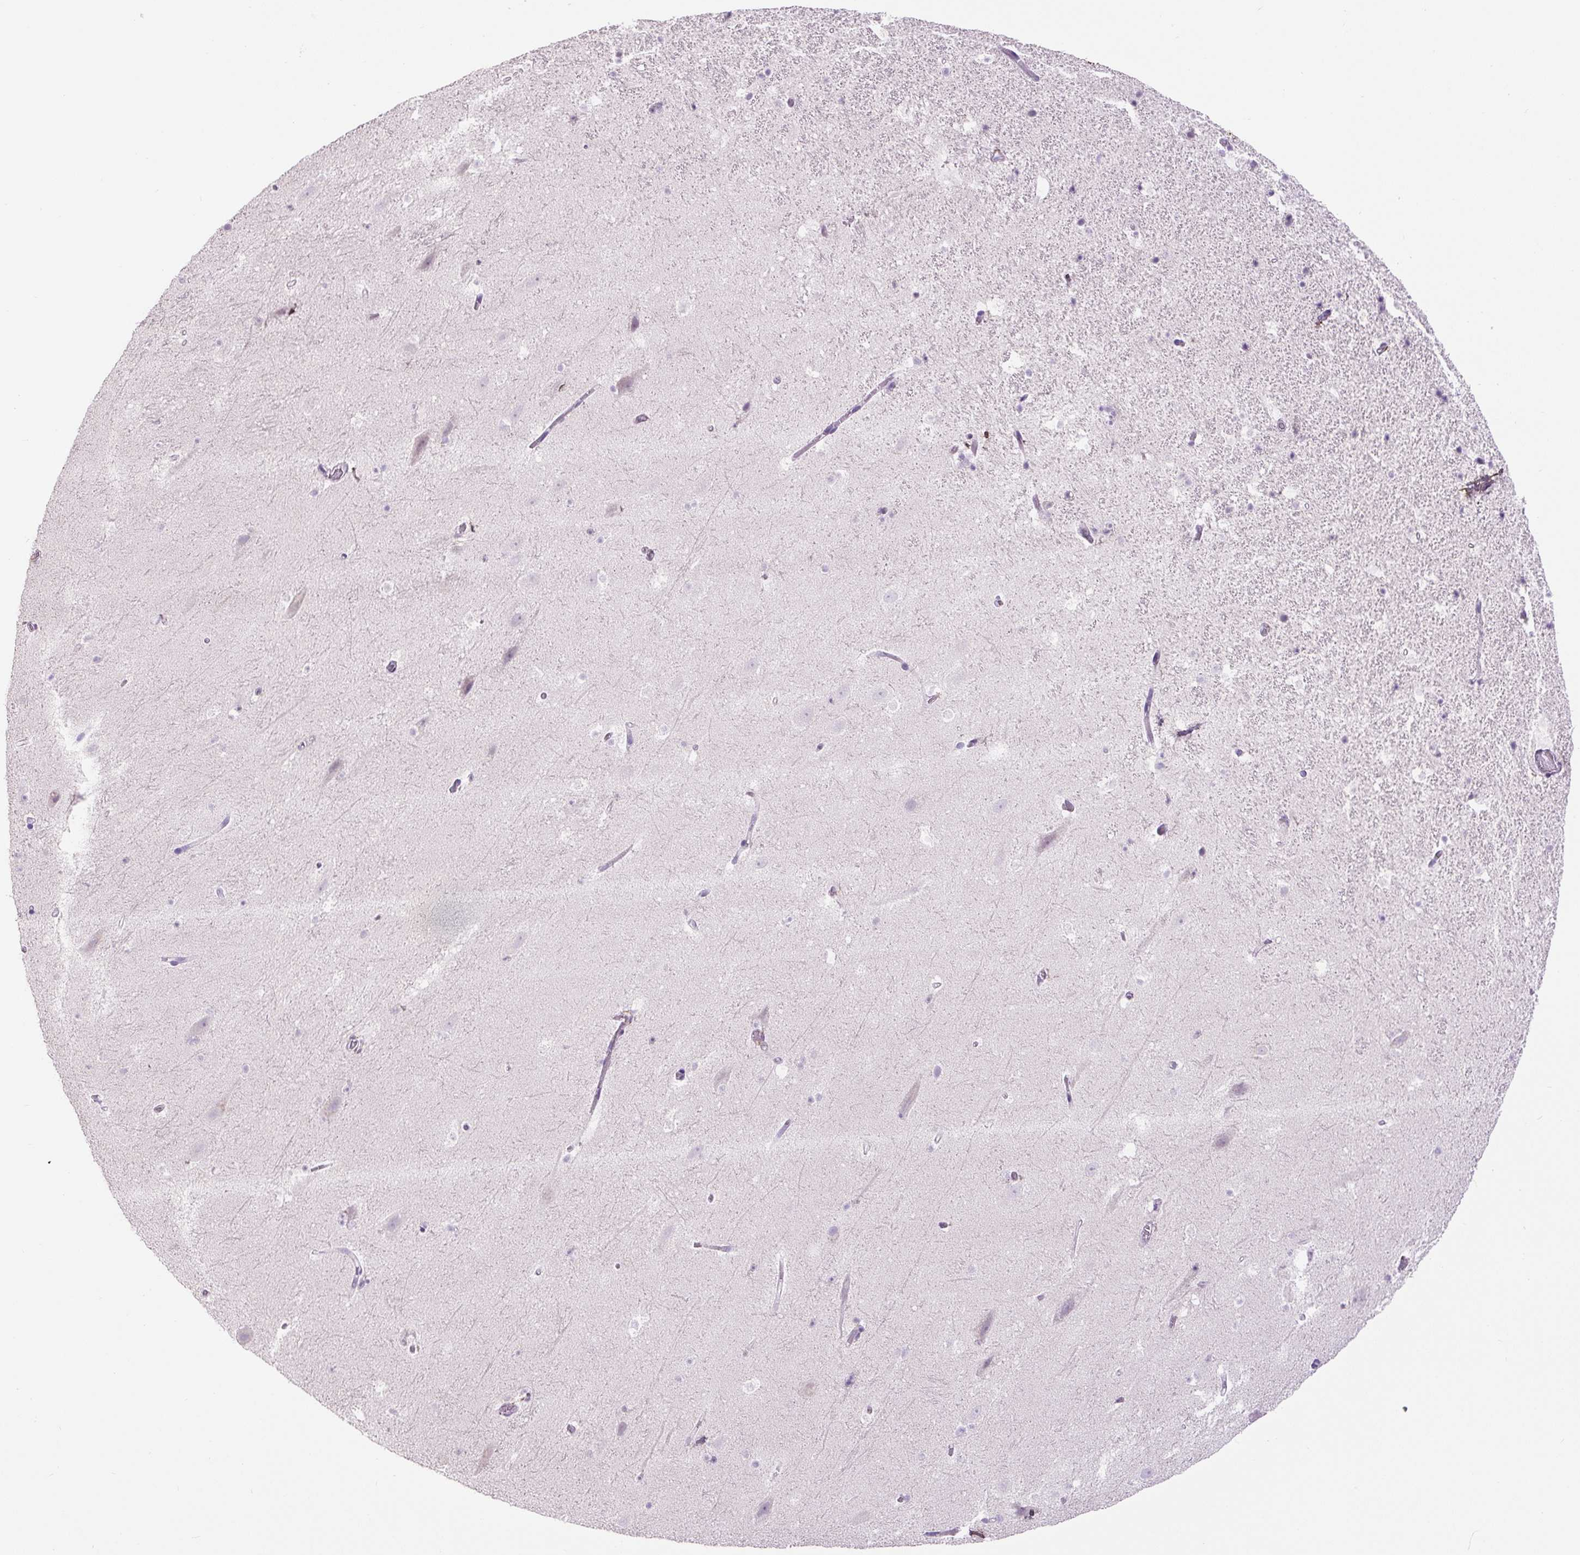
{"staining": {"intensity": "negative", "quantity": "none", "location": "none"}, "tissue": "hippocampus", "cell_type": "Glial cells", "image_type": "normal", "snomed": [{"axis": "morphology", "description": "Normal tissue, NOS"}, {"axis": "topography", "description": "Hippocampus"}], "caption": "Protein analysis of unremarkable hippocampus exhibits no significant positivity in glial cells.", "gene": "FBN1", "patient": {"sex": "male", "age": 37}}